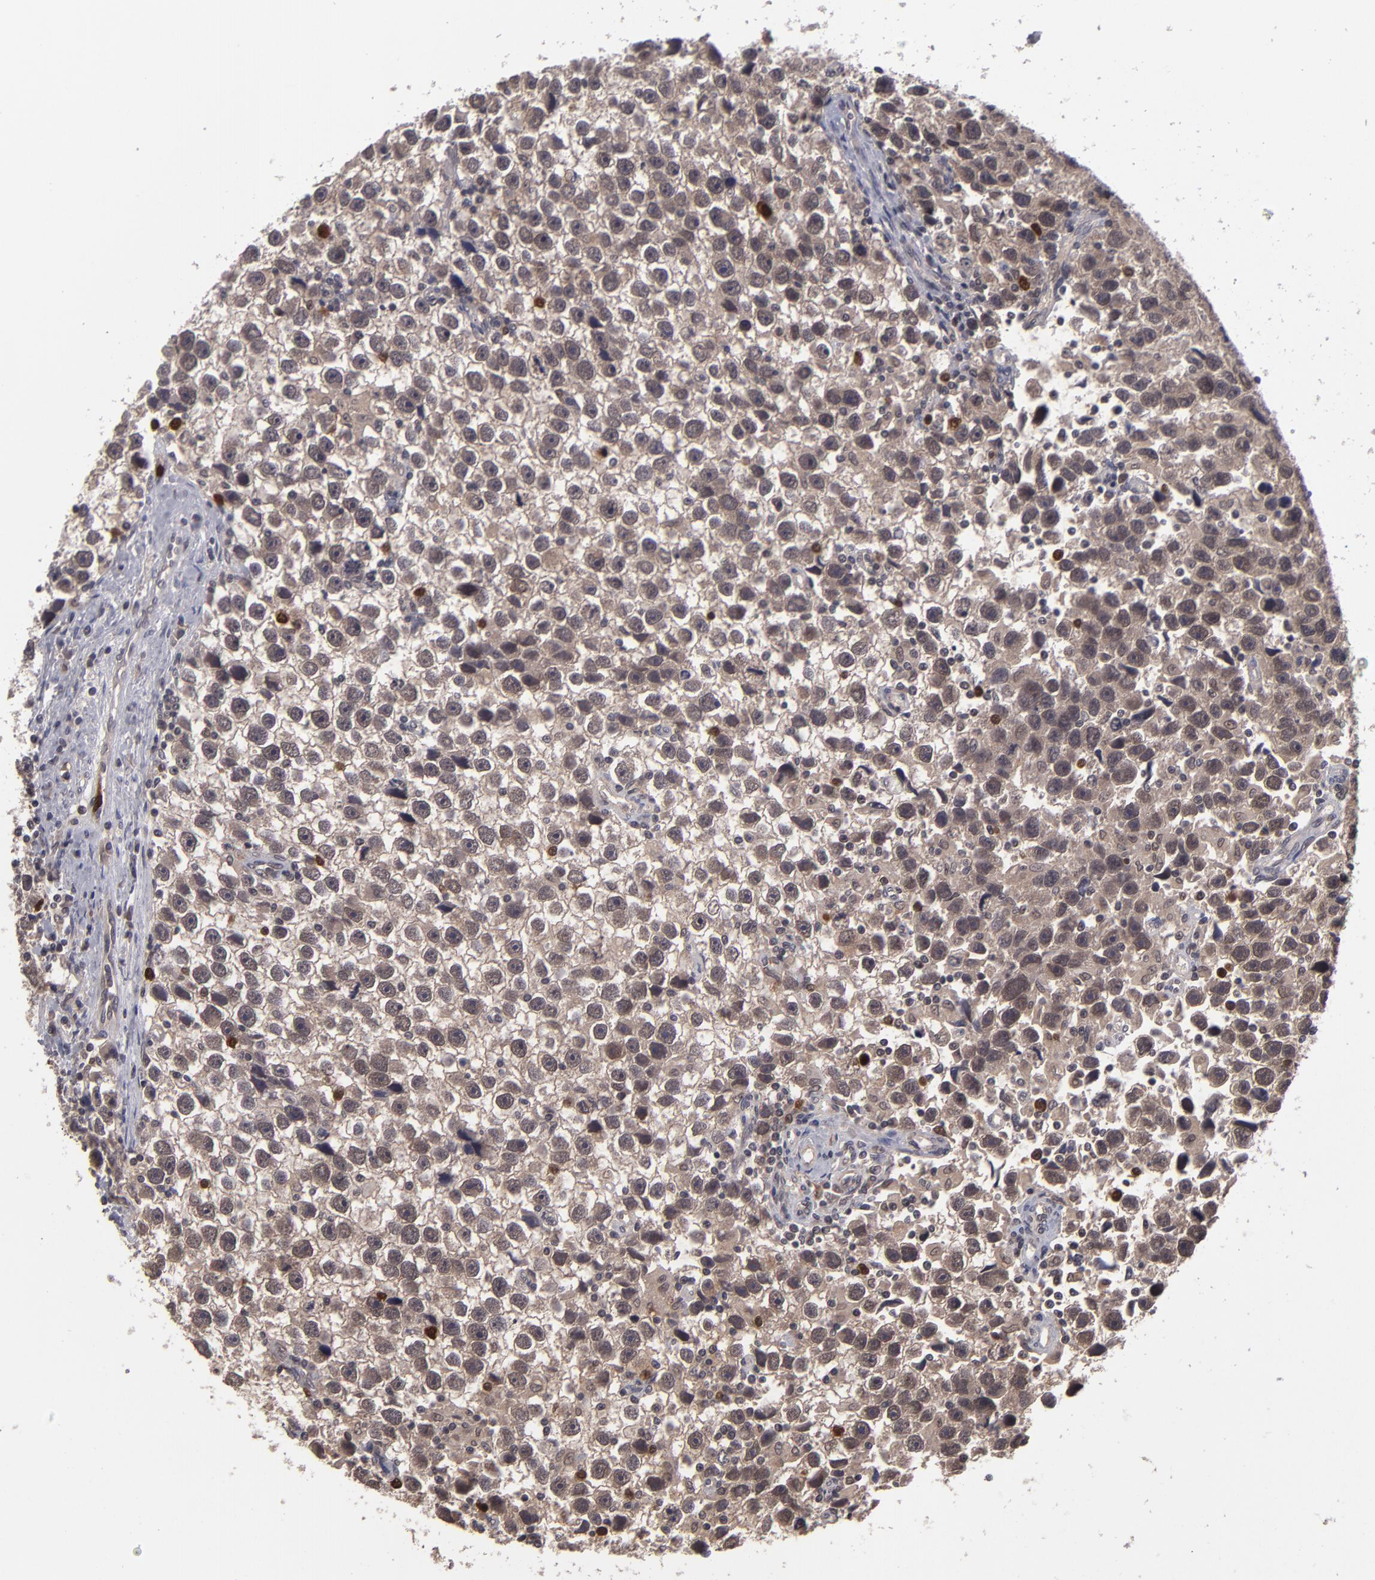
{"staining": {"intensity": "weak", "quantity": ">75%", "location": "cytoplasmic/membranous,nuclear"}, "tissue": "testis cancer", "cell_type": "Tumor cells", "image_type": "cancer", "snomed": [{"axis": "morphology", "description": "Seminoma, NOS"}, {"axis": "topography", "description": "Testis"}], "caption": "Testis cancer stained for a protein (brown) exhibits weak cytoplasmic/membranous and nuclear positive expression in about >75% of tumor cells.", "gene": "TYMS", "patient": {"sex": "male", "age": 43}}